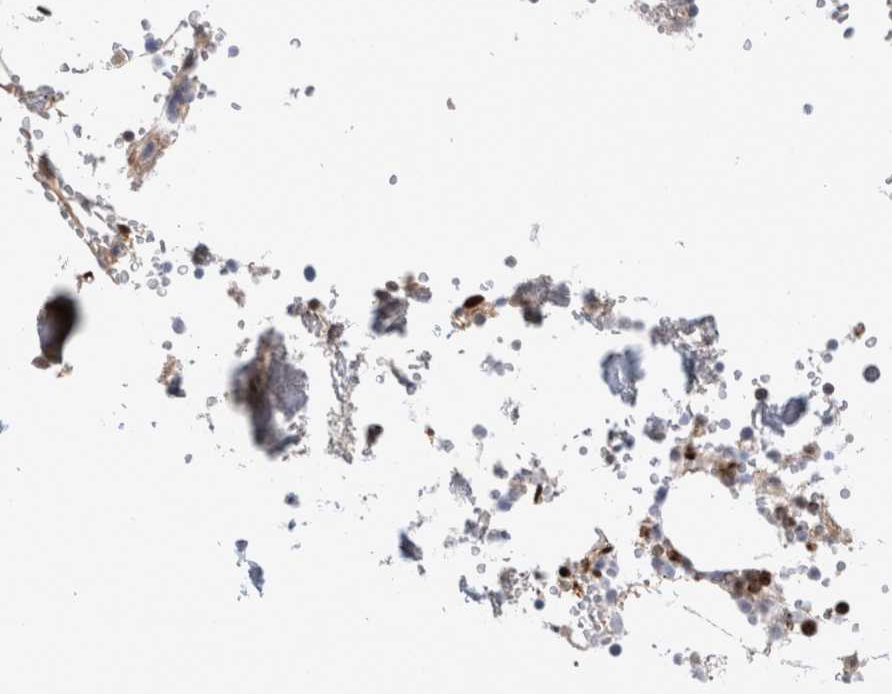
{"staining": {"intensity": "moderate", "quantity": "<25%", "location": "cytoplasmic/membranous,nuclear"}, "tissue": "bone marrow", "cell_type": "Hematopoietic cells", "image_type": "normal", "snomed": [{"axis": "morphology", "description": "Normal tissue, NOS"}, {"axis": "topography", "description": "Bone marrow"}], "caption": "Moderate cytoplasmic/membranous,nuclear positivity is present in about <25% of hematopoietic cells in normal bone marrow. The protein is shown in brown color, while the nuclei are stained blue.", "gene": "TCF4", "patient": {"sex": "male", "age": 70}}